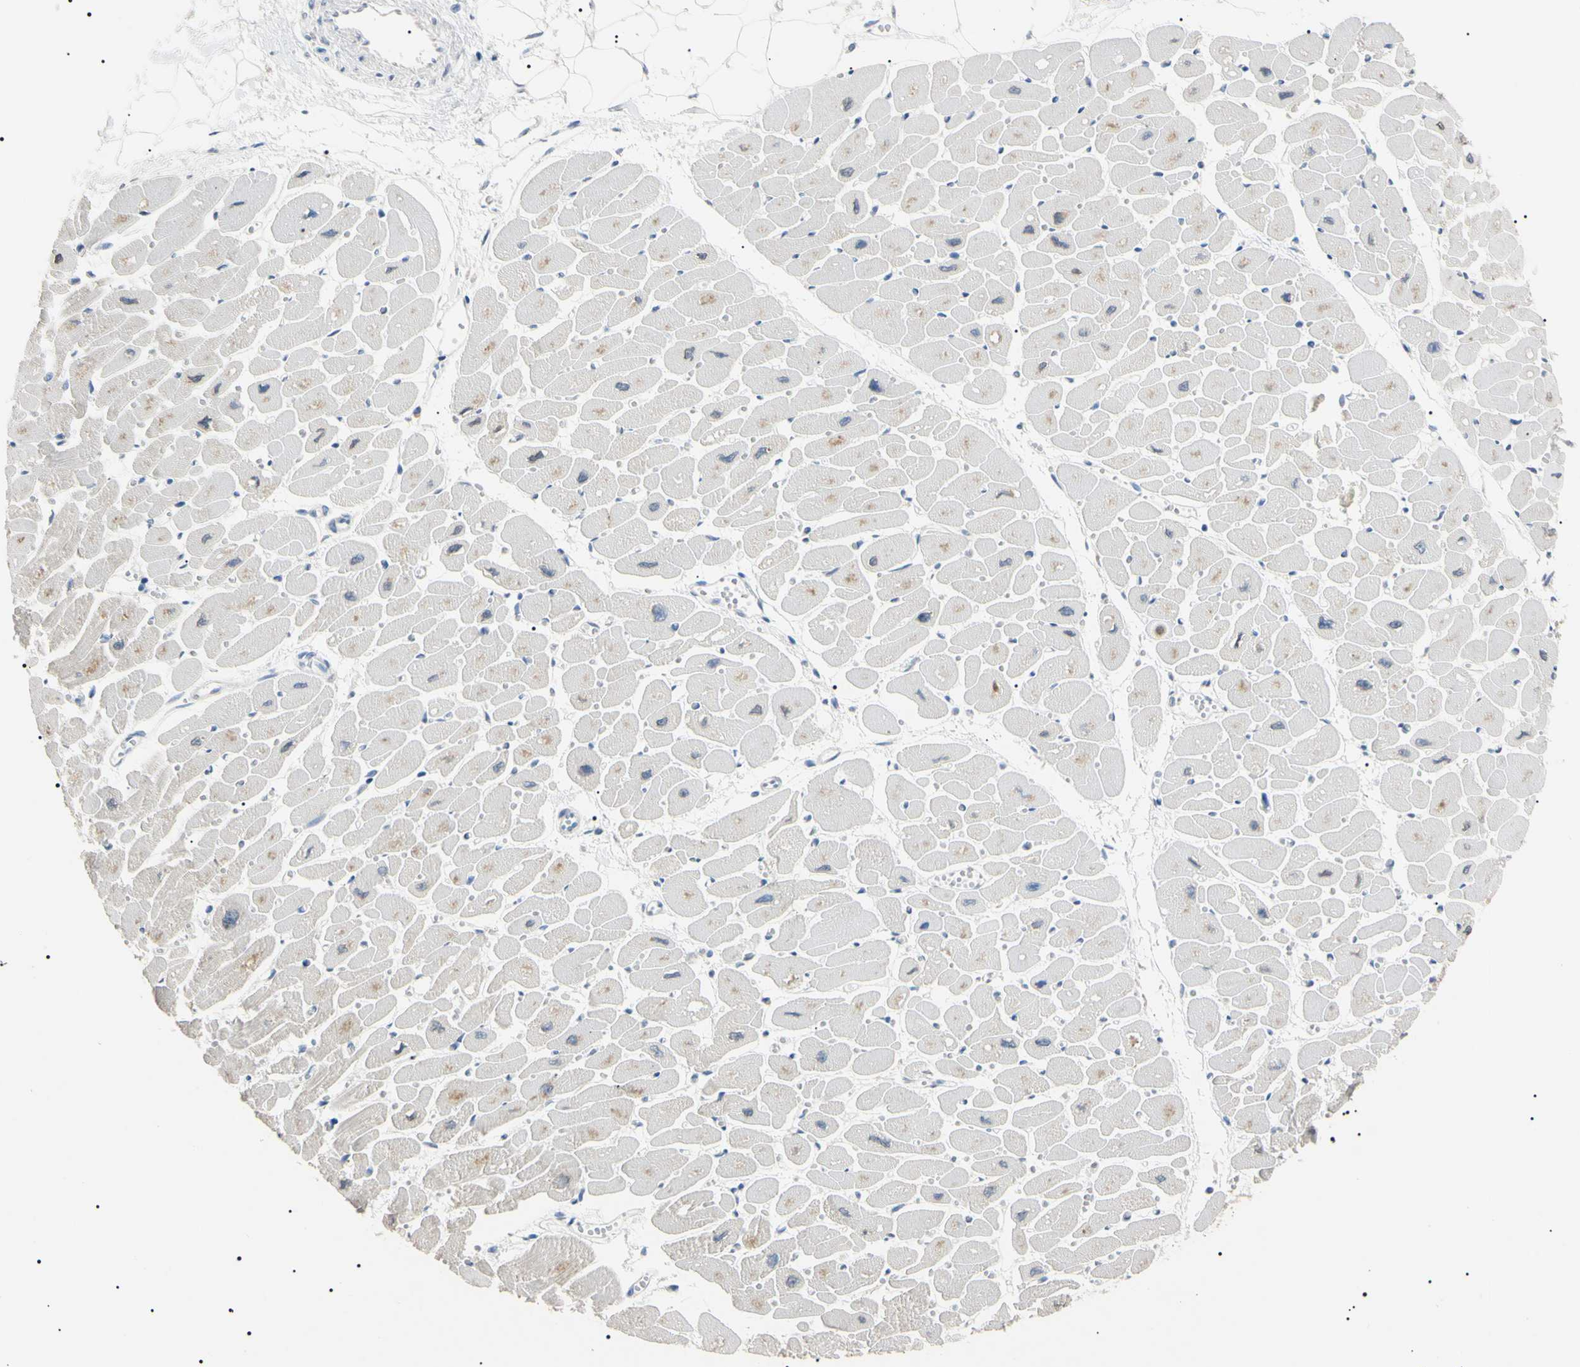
{"staining": {"intensity": "weak", "quantity": "<25%", "location": "cytoplasmic/membranous"}, "tissue": "heart muscle", "cell_type": "Cardiomyocytes", "image_type": "normal", "snomed": [{"axis": "morphology", "description": "Normal tissue, NOS"}, {"axis": "topography", "description": "Heart"}], "caption": "The micrograph exhibits no significant staining in cardiomyocytes of heart muscle. Nuclei are stained in blue.", "gene": "CGB3", "patient": {"sex": "female", "age": 54}}